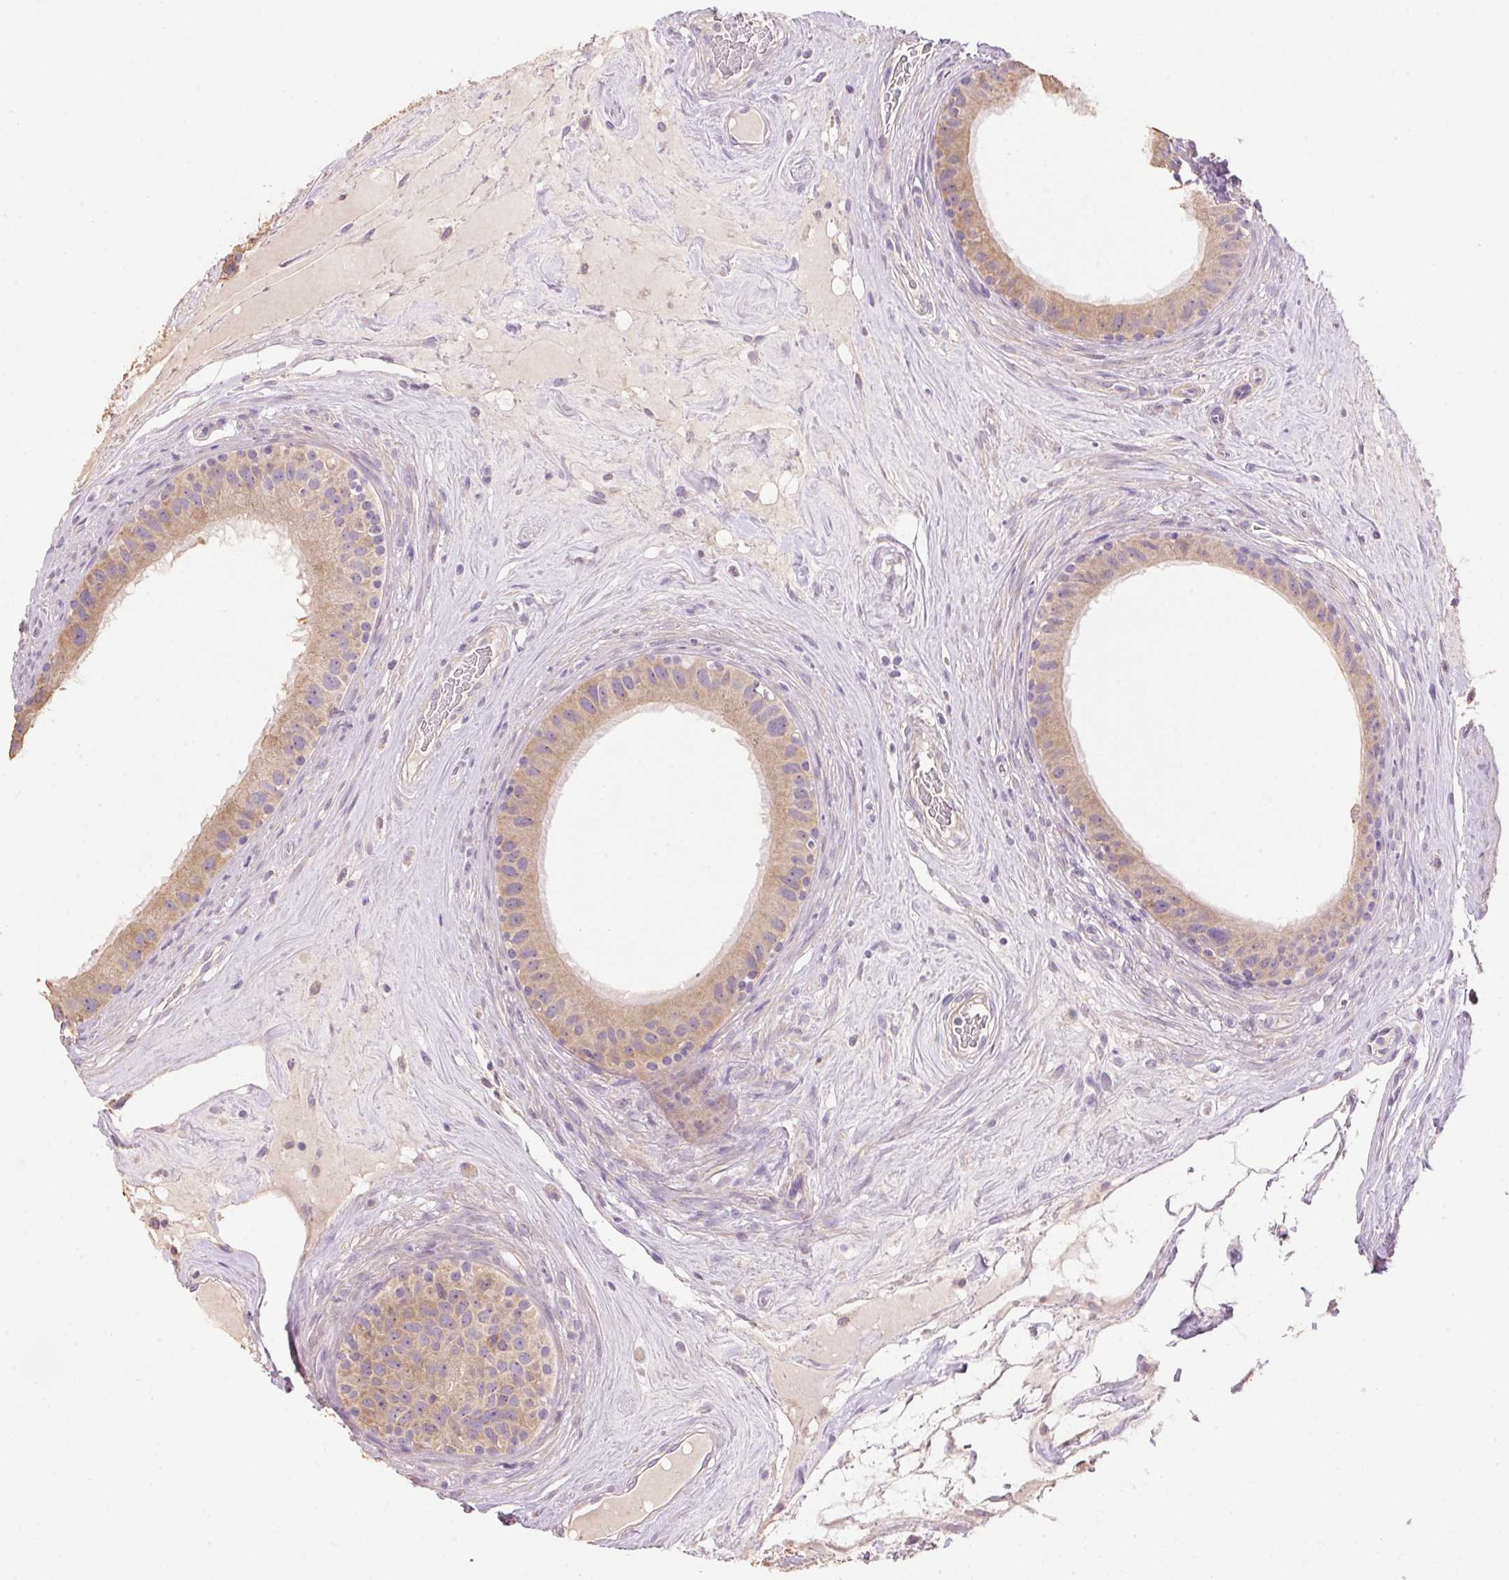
{"staining": {"intensity": "weak", "quantity": "25%-75%", "location": "cytoplasmic/membranous"}, "tissue": "epididymis", "cell_type": "Glandular cells", "image_type": "normal", "snomed": [{"axis": "morphology", "description": "Normal tissue, NOS"}, {"axis": "topography", "description": "Epididymis"}], "caption": "A histopathology image of epididymis stained for a protein exhibits weak cytoplasmic/membranous brown staining in glandular cells. Nuclei are stained in blue.", "gene": "LYZL6", "patient": {"sex": "male", "age": 59}}